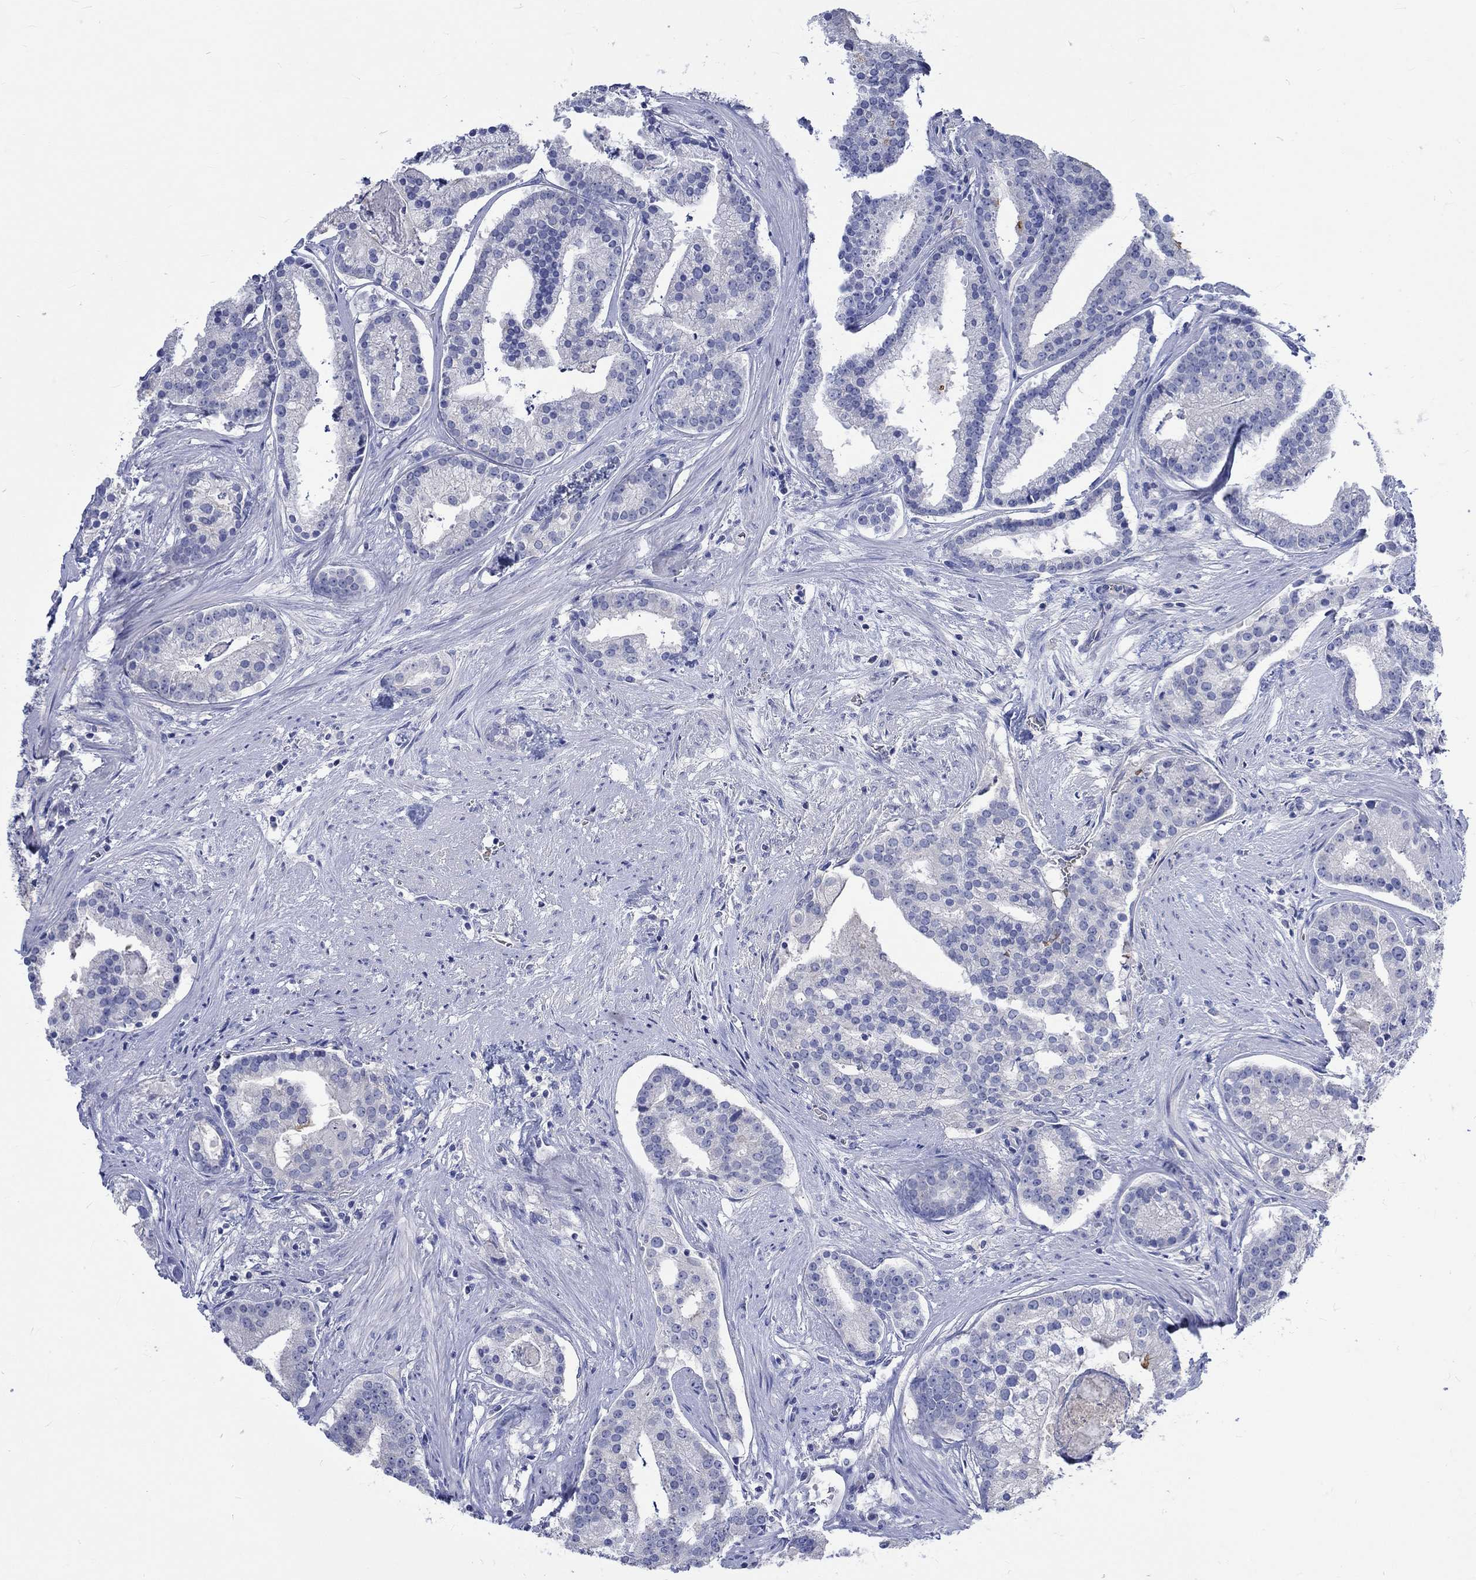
{"staining": {"intensity": "negative", "quantity": "none", "location": "none"}, "tissue": "prostate cancer", "cell_type": "Tumor cells", "image_type": "cancer", "snomed": [{"axis": "morphology", "description": "Adenocarcinoma, NOS"}, {"axis": "topography", "description": "Prostate and seminal vesicle, NOS"}, {"axis": "topography", "description": "Prostate"}], "caption": "This is an IHC histopathology image of prostate cancer (adenocarcinoma). There is no positivity in tumor cells.", "gene": "KCNA1", "patient": {"sex": "male", "age": 44}}